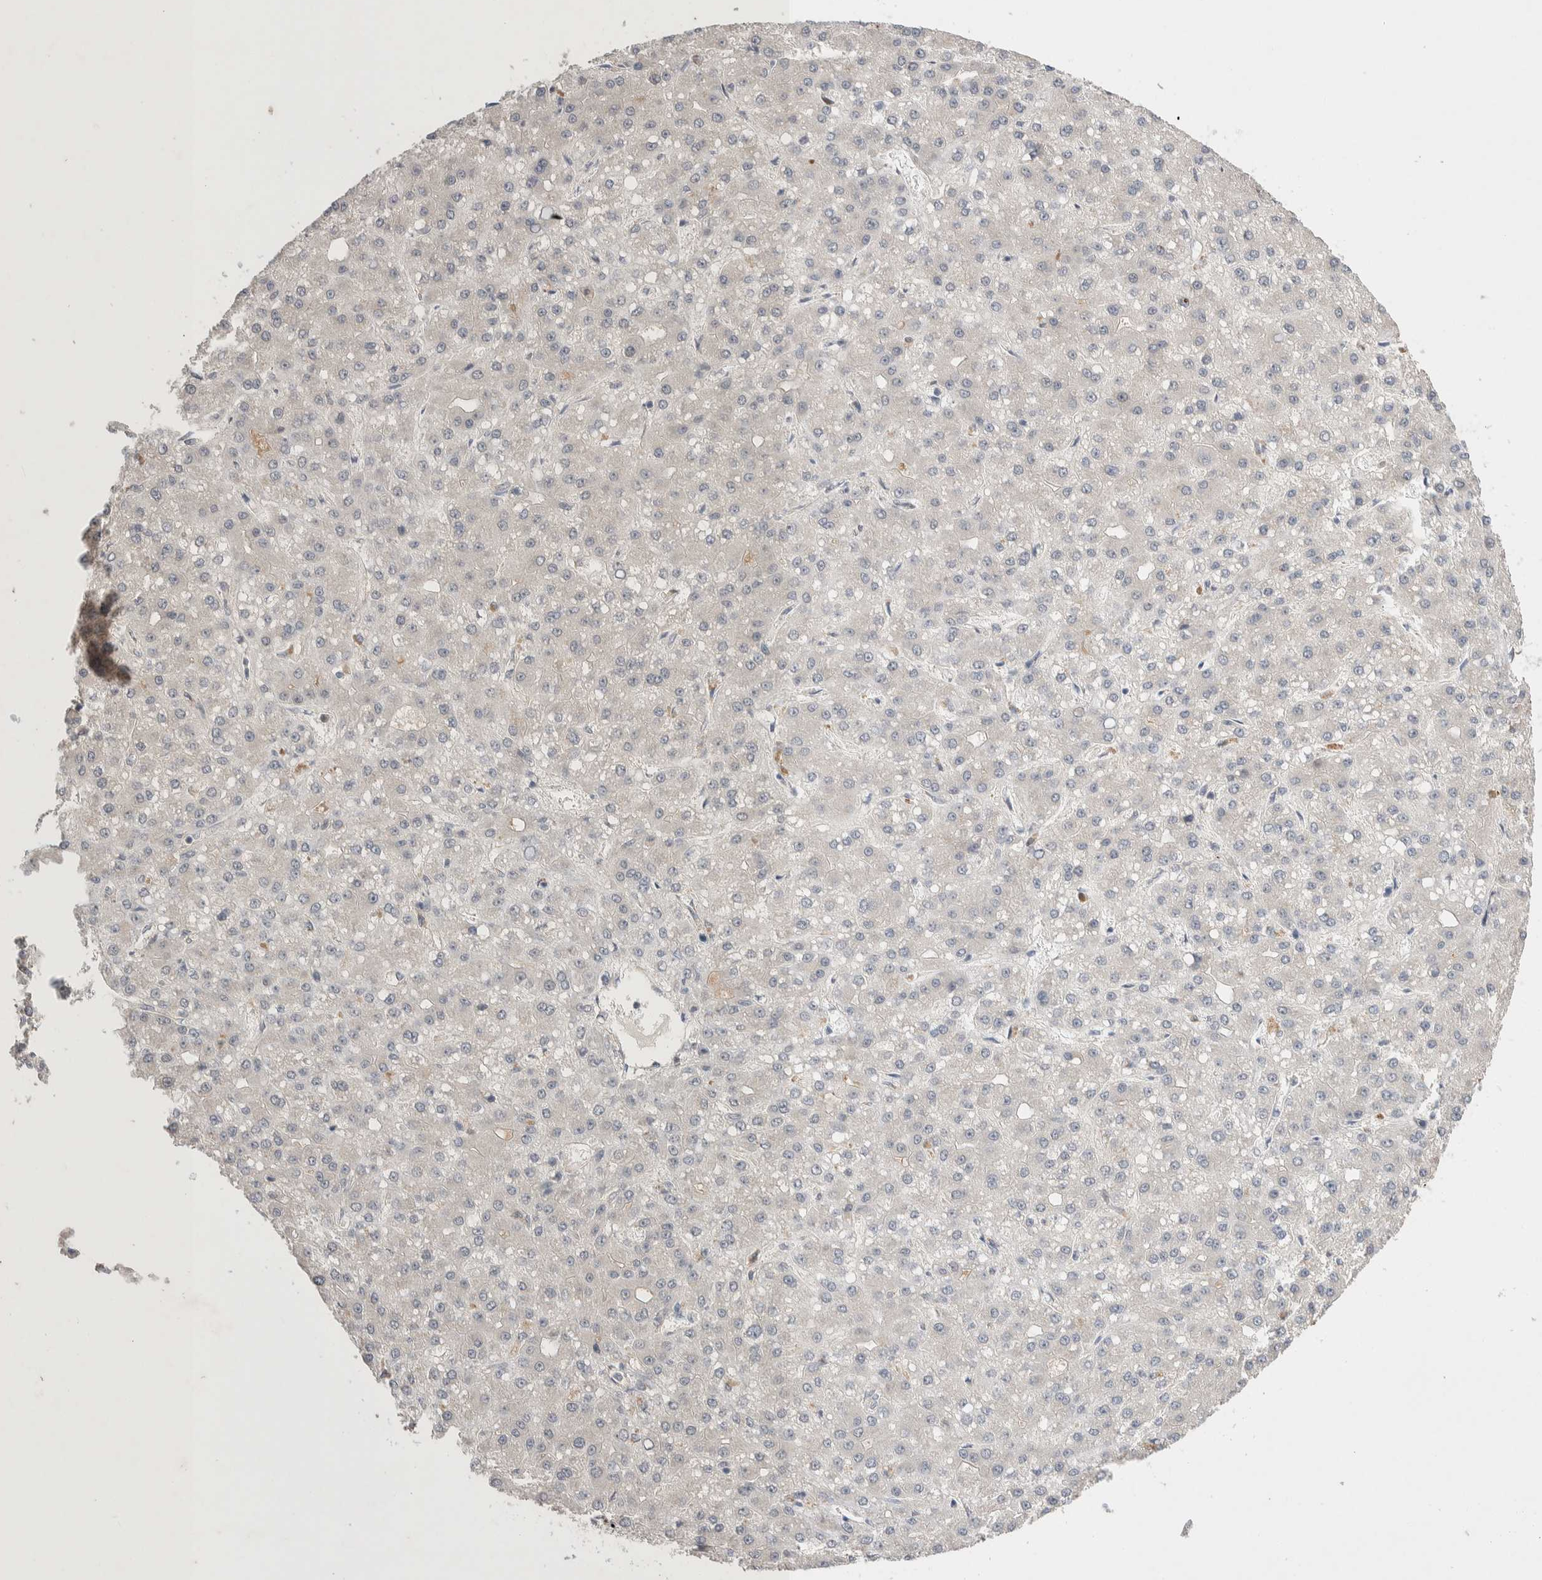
{"staining": {"intensity": "negative", "quantity": "none", "location": "none"}, "tissue": "liver cancer", "cell_type": "Tumor cells", "image_type": "cancer", "snomed": [{"axis": "morphology", "description": "Carcinoma, Hepatocellular, NOS"}, {"axis": "topography", "description": "Liver"}], "caption": "This is an immunohistochemistry (IHC) micrograph of liver cancer (hepatocellular carcinoma). There is no expression in tumor cells.", "gene": "ZNF704", "patient": {"sex": "male", "age": 67}}